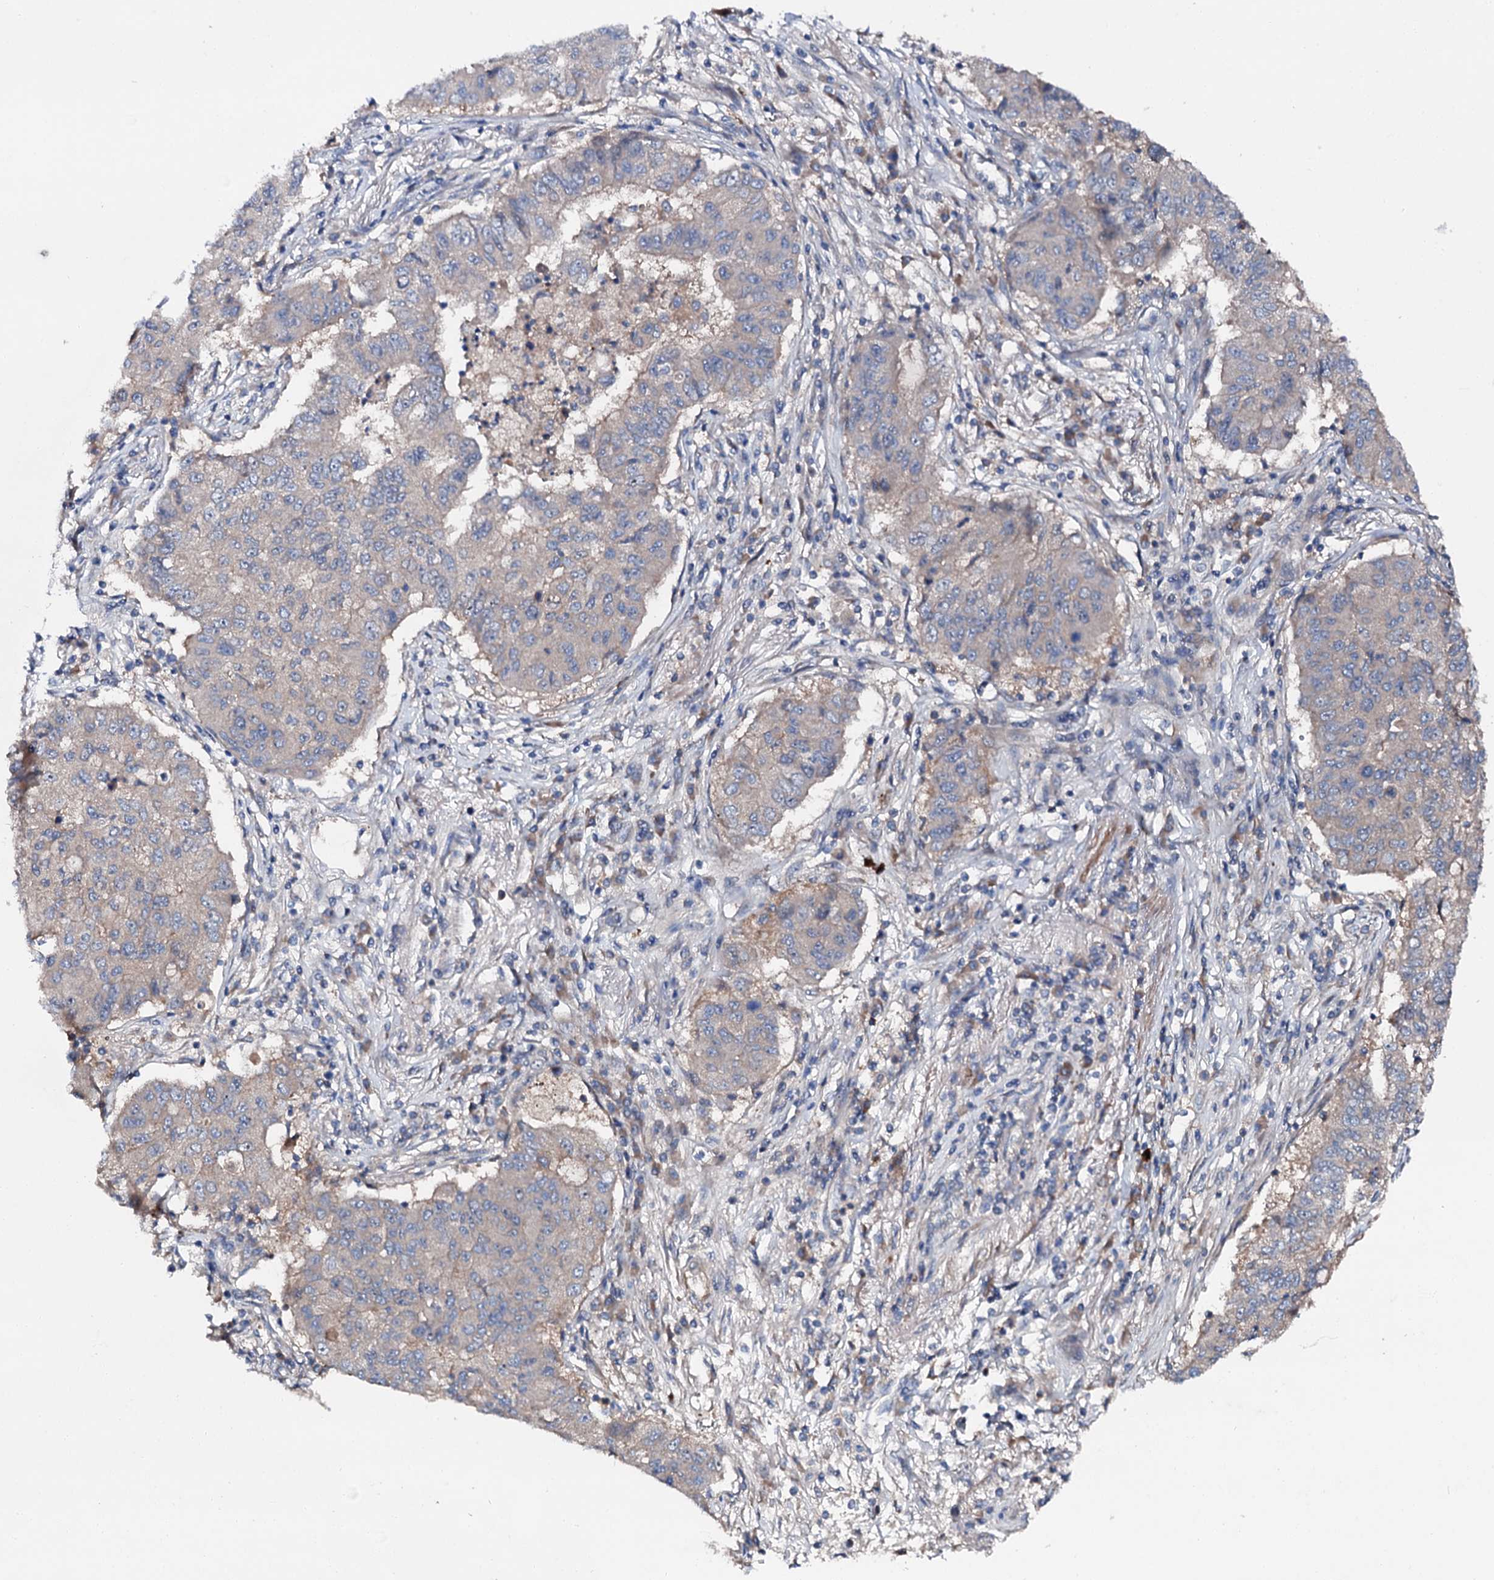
{"staining": {"intensity": "negative", "quantity": "none", "location": "none"}, "tissue": "lung cancer", "cell_type": "Tumor cells", "image_type": "cancer", "snomed": [{"axis": "morphology", "description": "Squamous cell carcinoma, NOS"}, {"axis": "topography", "description": "Lung"}], "caption": "Image shows no significant protein staining in tumor cells of lung cancer.", "gene": "SLC22A25", "patient": {"sex": "male", "age": 74}}